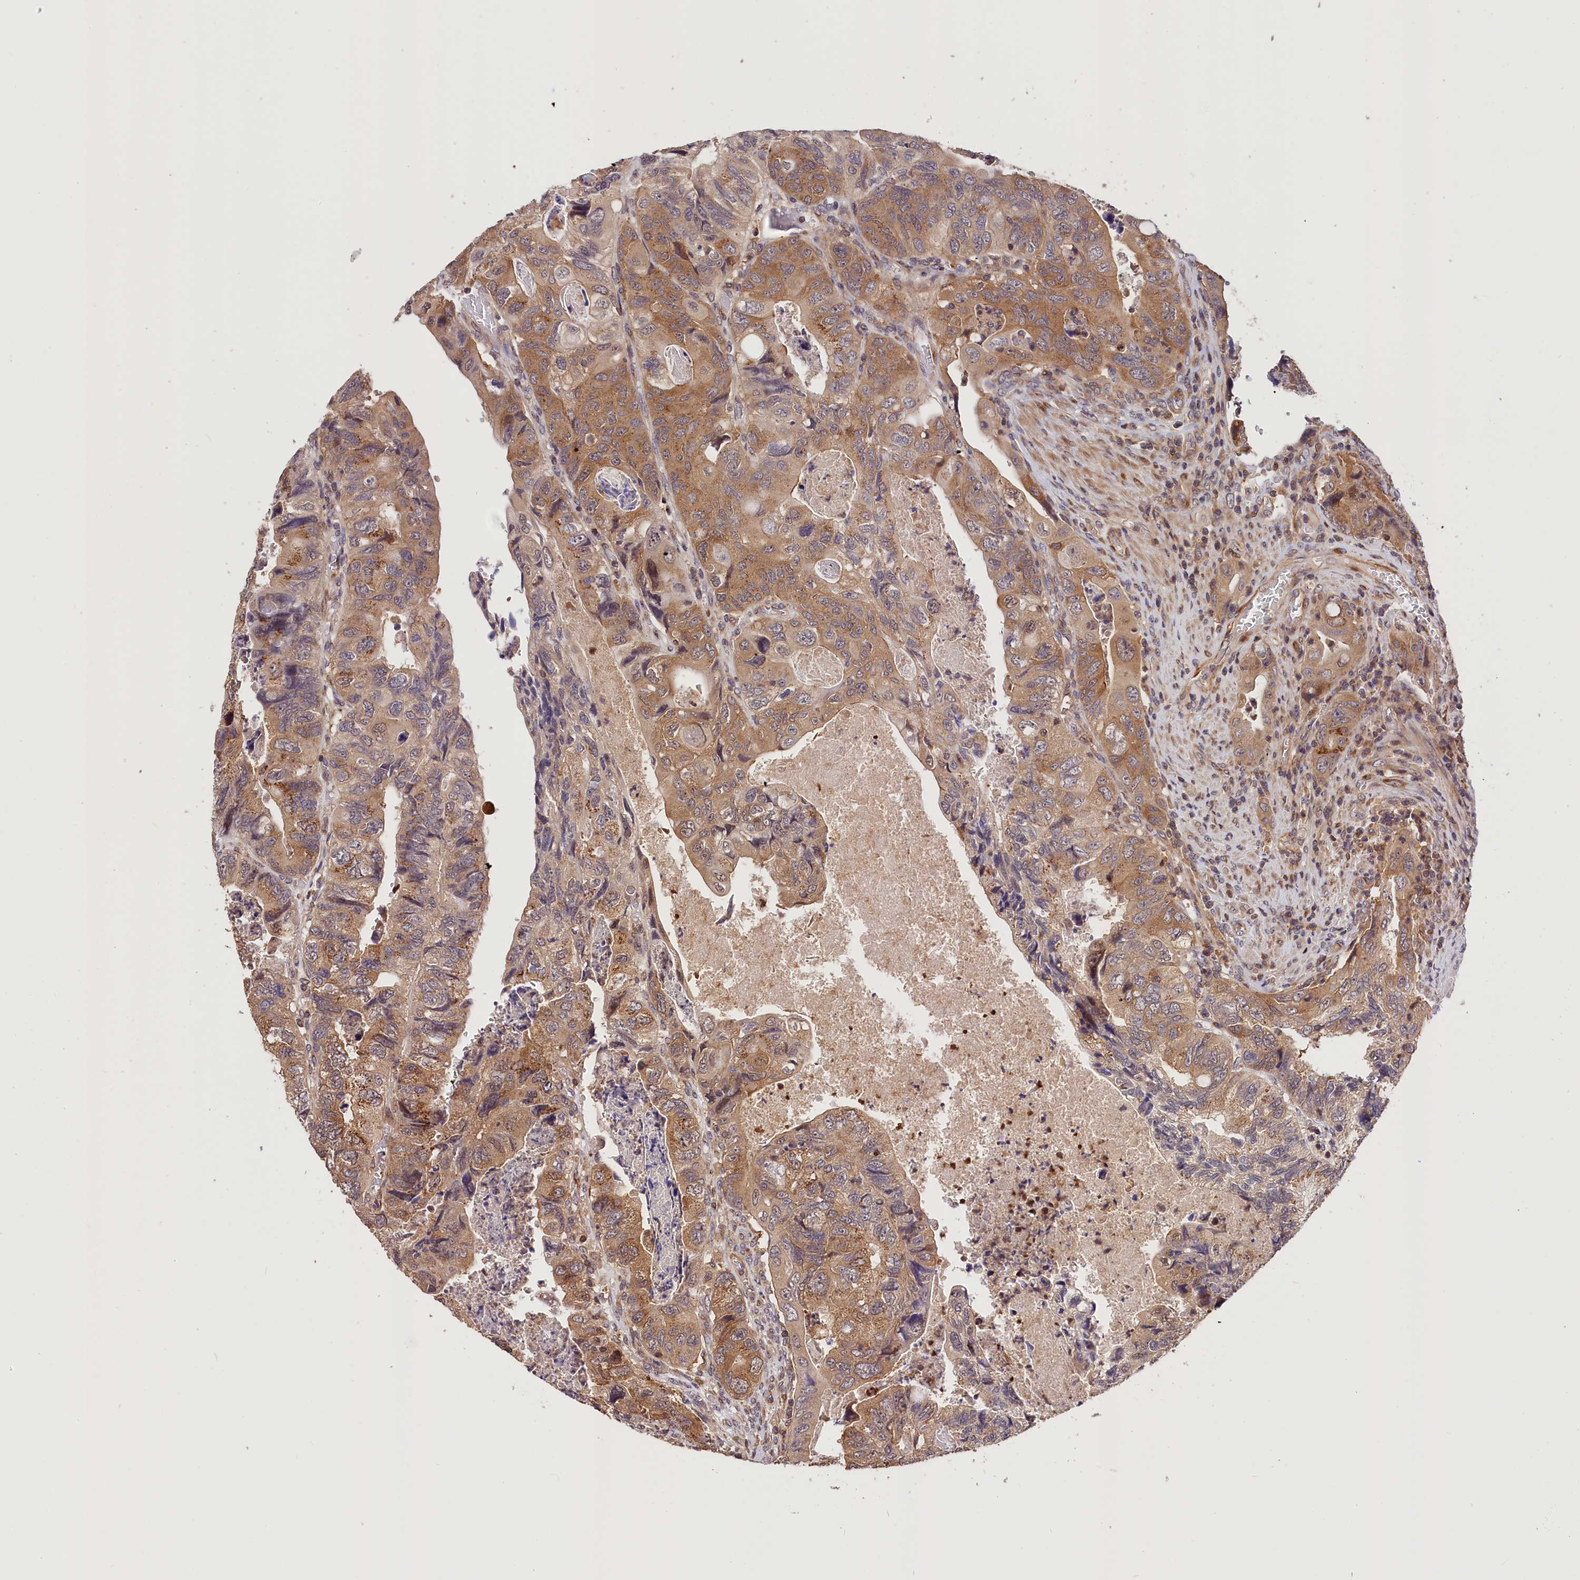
{"staining": {"intensity": "moderate", "quantity": ">75%", "location": "cytoplasmic/membranous"}, "tissue": "colorectal cancer", "cell_type": "Tumor cells", "image_type": "cancer", "snomed": [{"axis": "morphology", "description": "Adenocarcinoma, NOS"}, {"axis": "topography", "description": "Rectum"}], "caption": "Moderate cytoplasmic/membranous staining is seen in approximately >75% of tumor cells in colorectal cancer (adenocarcinoma).", "gene": "CHORDC1", "patient": {"sex": "male", "age": 63}}